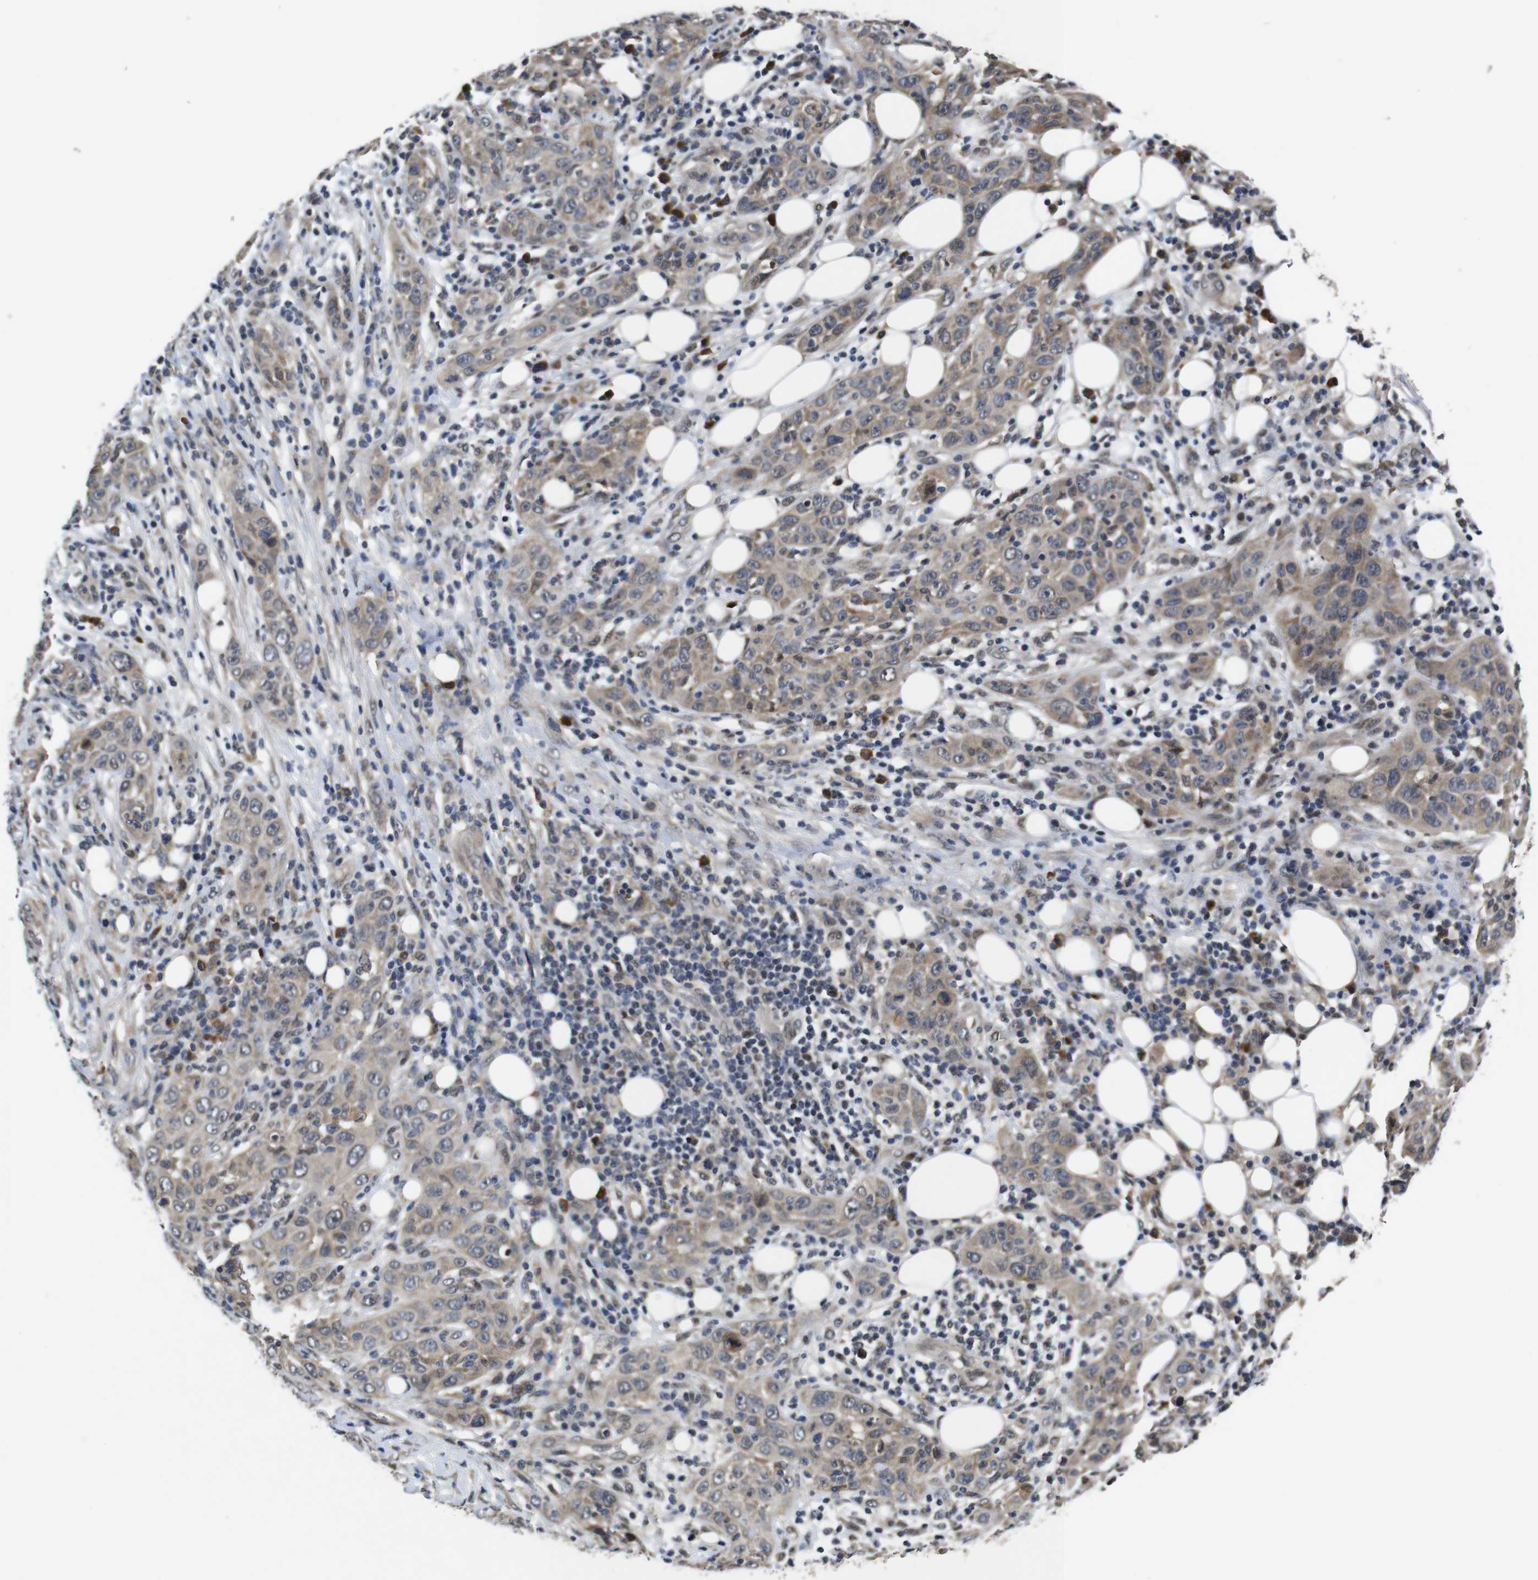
{"staining": {"intensity": "weak", "quantity": ">75%", "location": "cytoplasmic/membranous"}, "tissue": "skin cancer", "cell_type": "Tumor cells", "image_type": "cancer", "snomed": [{"axis": "morphology", "description": "Squamous cell carcinoma, NOS"}, {"axis": "topography", "description": "Skin"}], "caption": "Skin cancer stained with a brown dye reveals weak cytoplasmic/membranous positive positivity in about >75% of tumor cells.", "gene": "ZBTB46", "patient": {"sex": "female", "age": 88}}